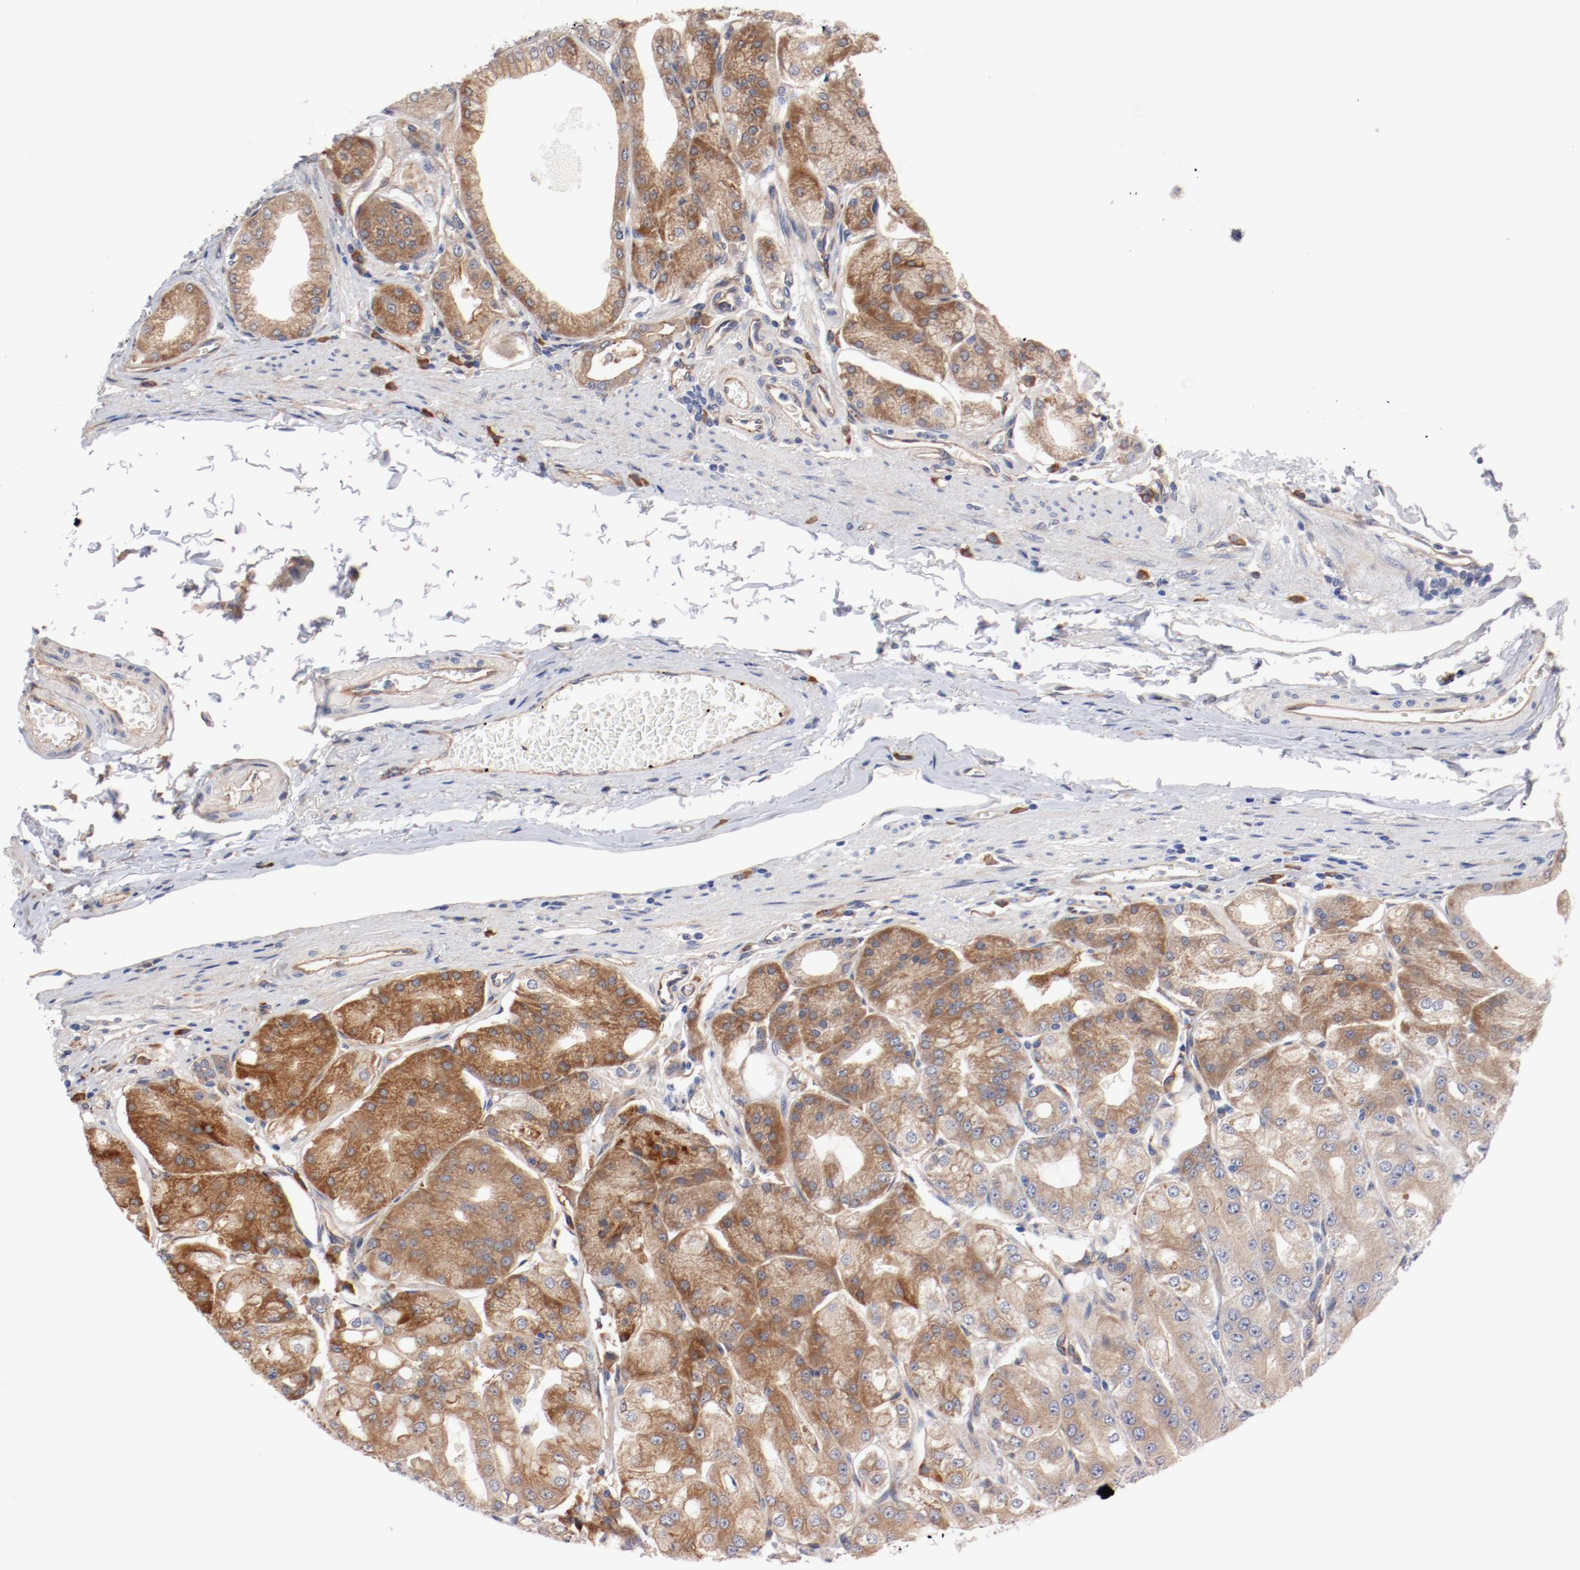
{"staining": {"intensity": "moderate", "quantity": ">75%", "location": "cytoplasmic/membranous"}, "tissue": "stomach", "cell_type": "Glandular cells", "image_type": "normal", "snomed": [{"axis": "morphology", "description": "Normal tissue, NOS"}, {"axis": "topography", "description": "Stomach, lower"}], "caption": "Human stomach stained with a brown dye reveals moderate cytoplasmic/membranous positive expression in approximately >75% of glandular cells.", "gene": "PITPNM2", "patient": {"sex": "male", "age": 71}}